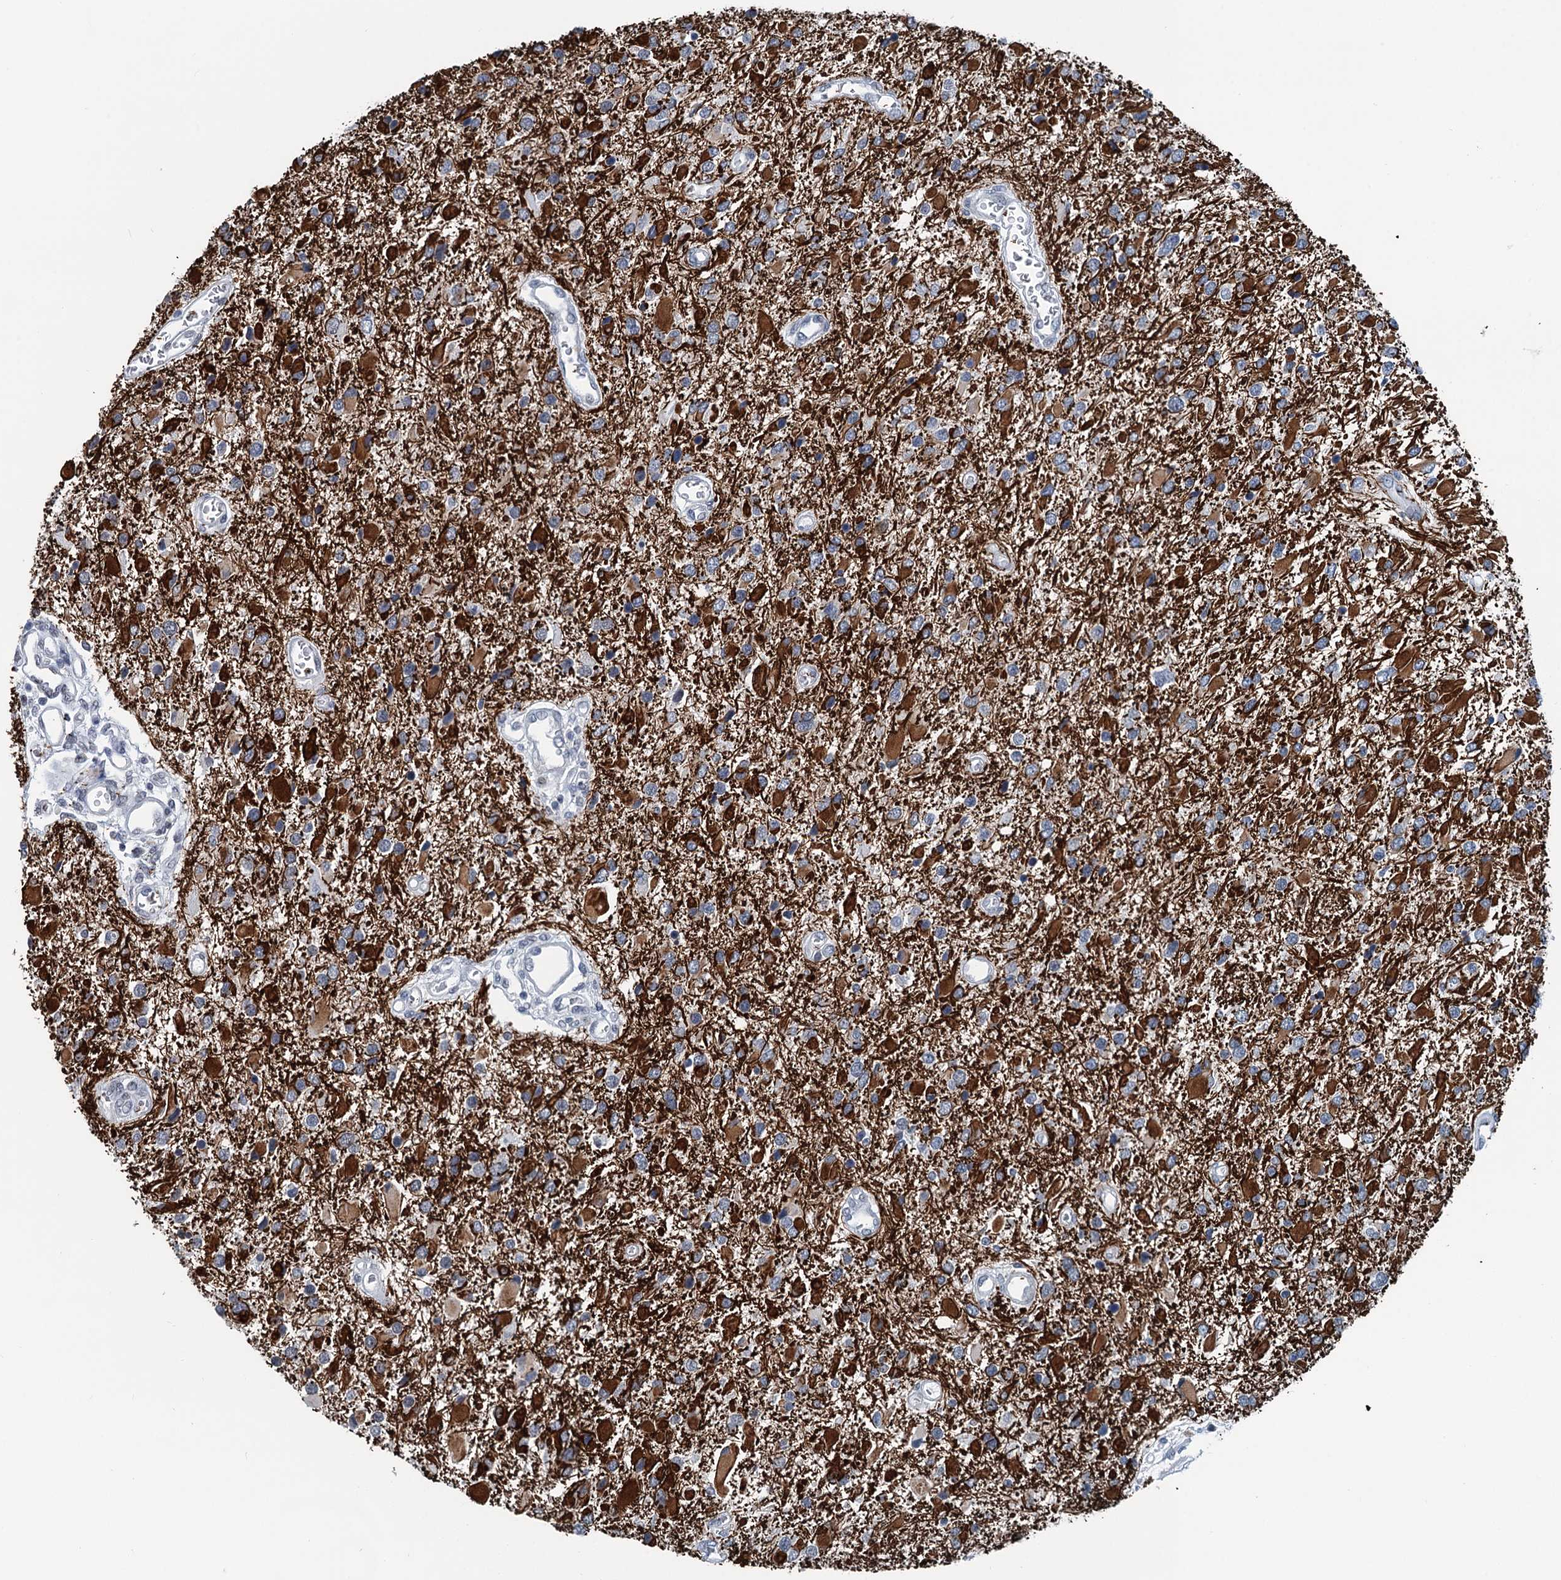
{"staining": {"intensity": "strong", "quantity": "25%-75%", "location": "cytoplasmic/membranous"}, "tissue": "glioma", "cell_type": "Tumor cells", "image_type": "cancer", "snomed": [{"axis": "morphology", "description": "Glioma, malignant, High grade"}, {"axis": "topography", "description": "Brain"}], "caption": "The image displays immunohistochemical staining of malignant glioma (high-grade). There is strong cytoplasmic/membranous expression is seen in approximately 25%-75% of tumor cells.", "gene": "TRPT1", "patient": {"sex": "male", "age": 53}}